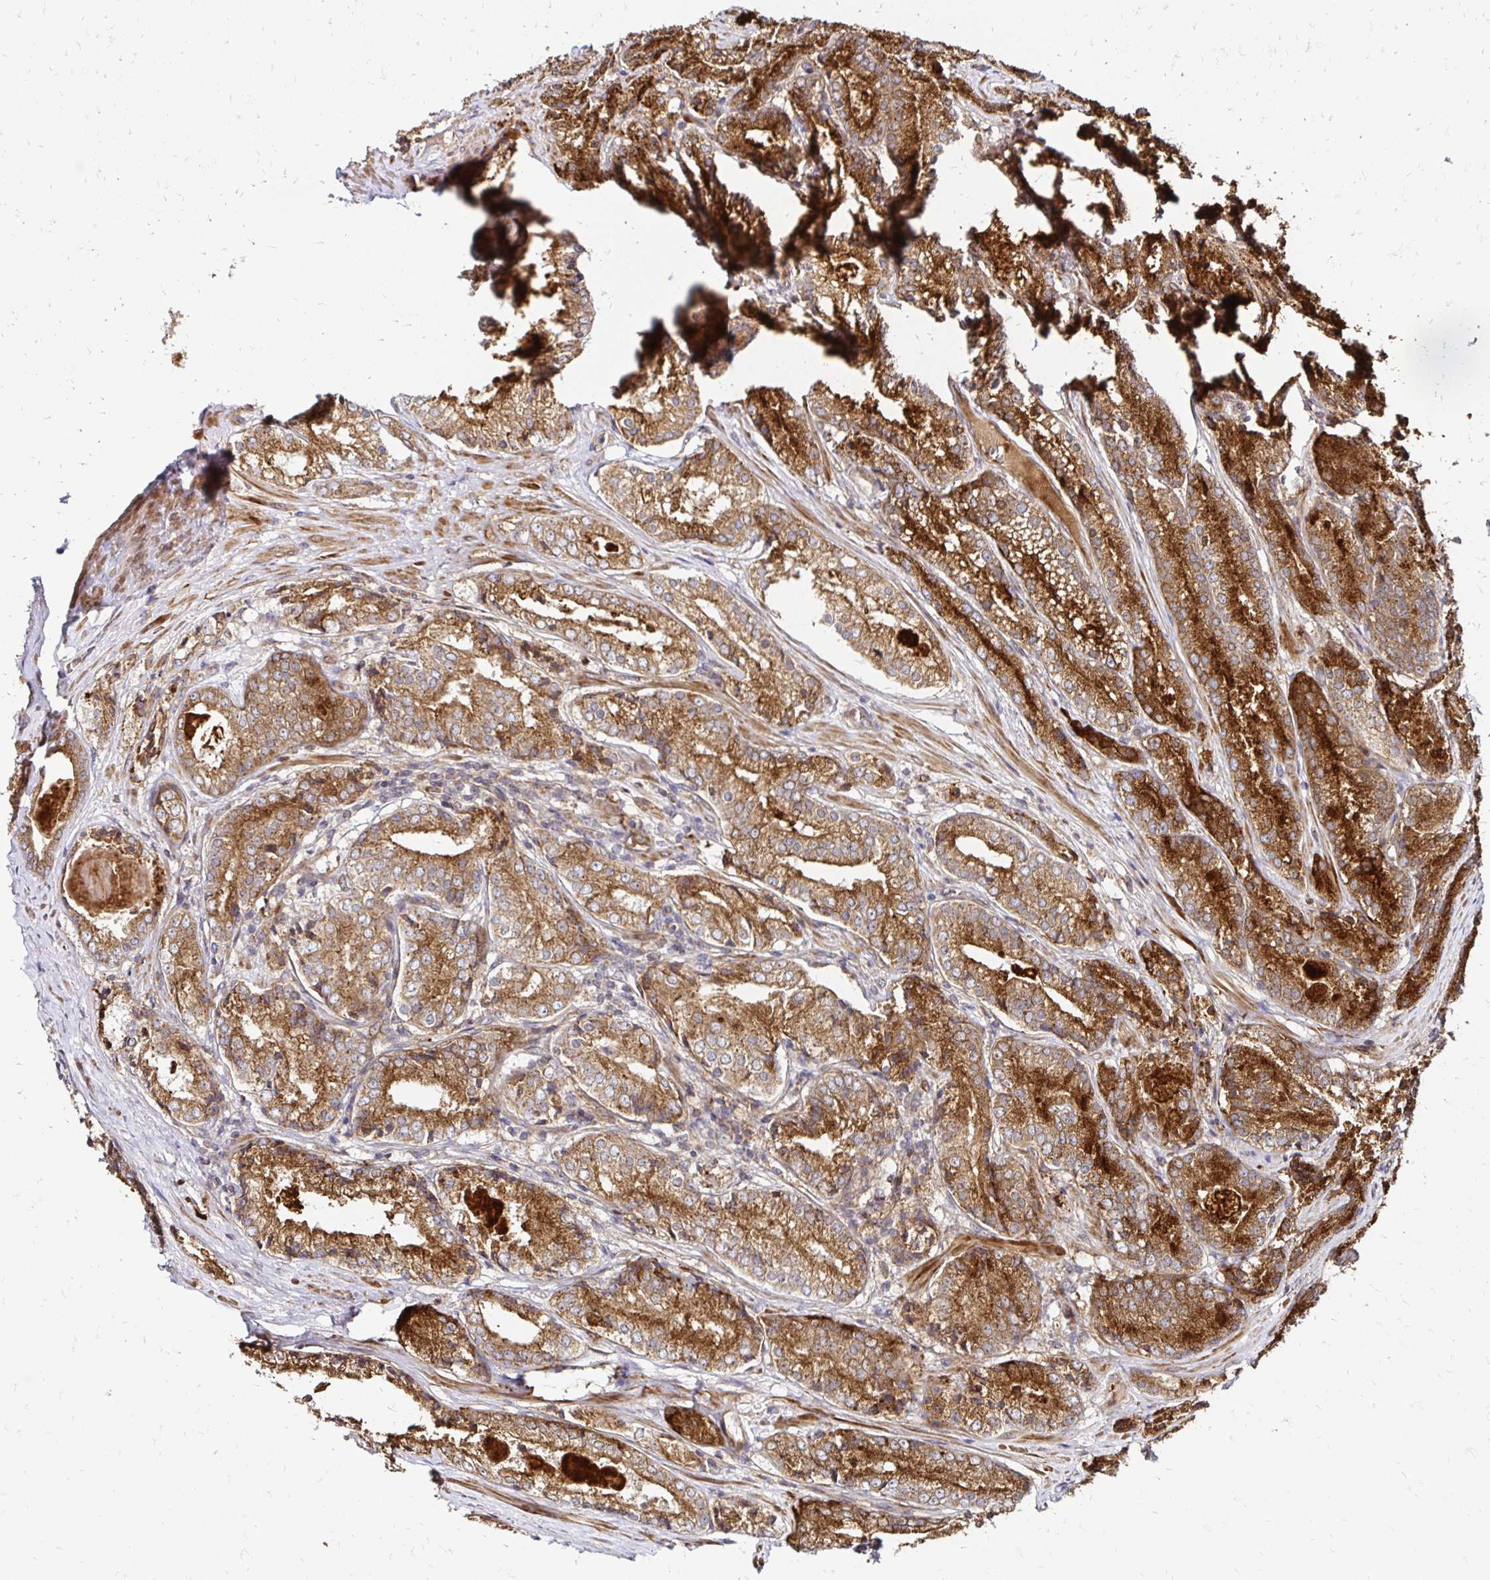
{"staining": {"intensity": "strong", "quantity": ">75%", "location": "cytoplasmic/membranous"}, "tissue": "prostate cancer", "cell_type": "Tumor cells", "image_type": "cancer", "snomed": [{"axis": "morphology", "description": "Adenocarcinoma, NOS"}, {"axis": "morphology", "description": "Adenocarcinoma, Low grade"}, {"axis": "topography", "description": "Prostate"}], "caption": "Brown immunohistochemical staining in human prostate adenocarcinoma demonstrates strong cytoplasmic/membranous staining in approximately >75% of tumor cells.", "gene": "ZW10", "patient": {"sex": "male", "age": 68}}